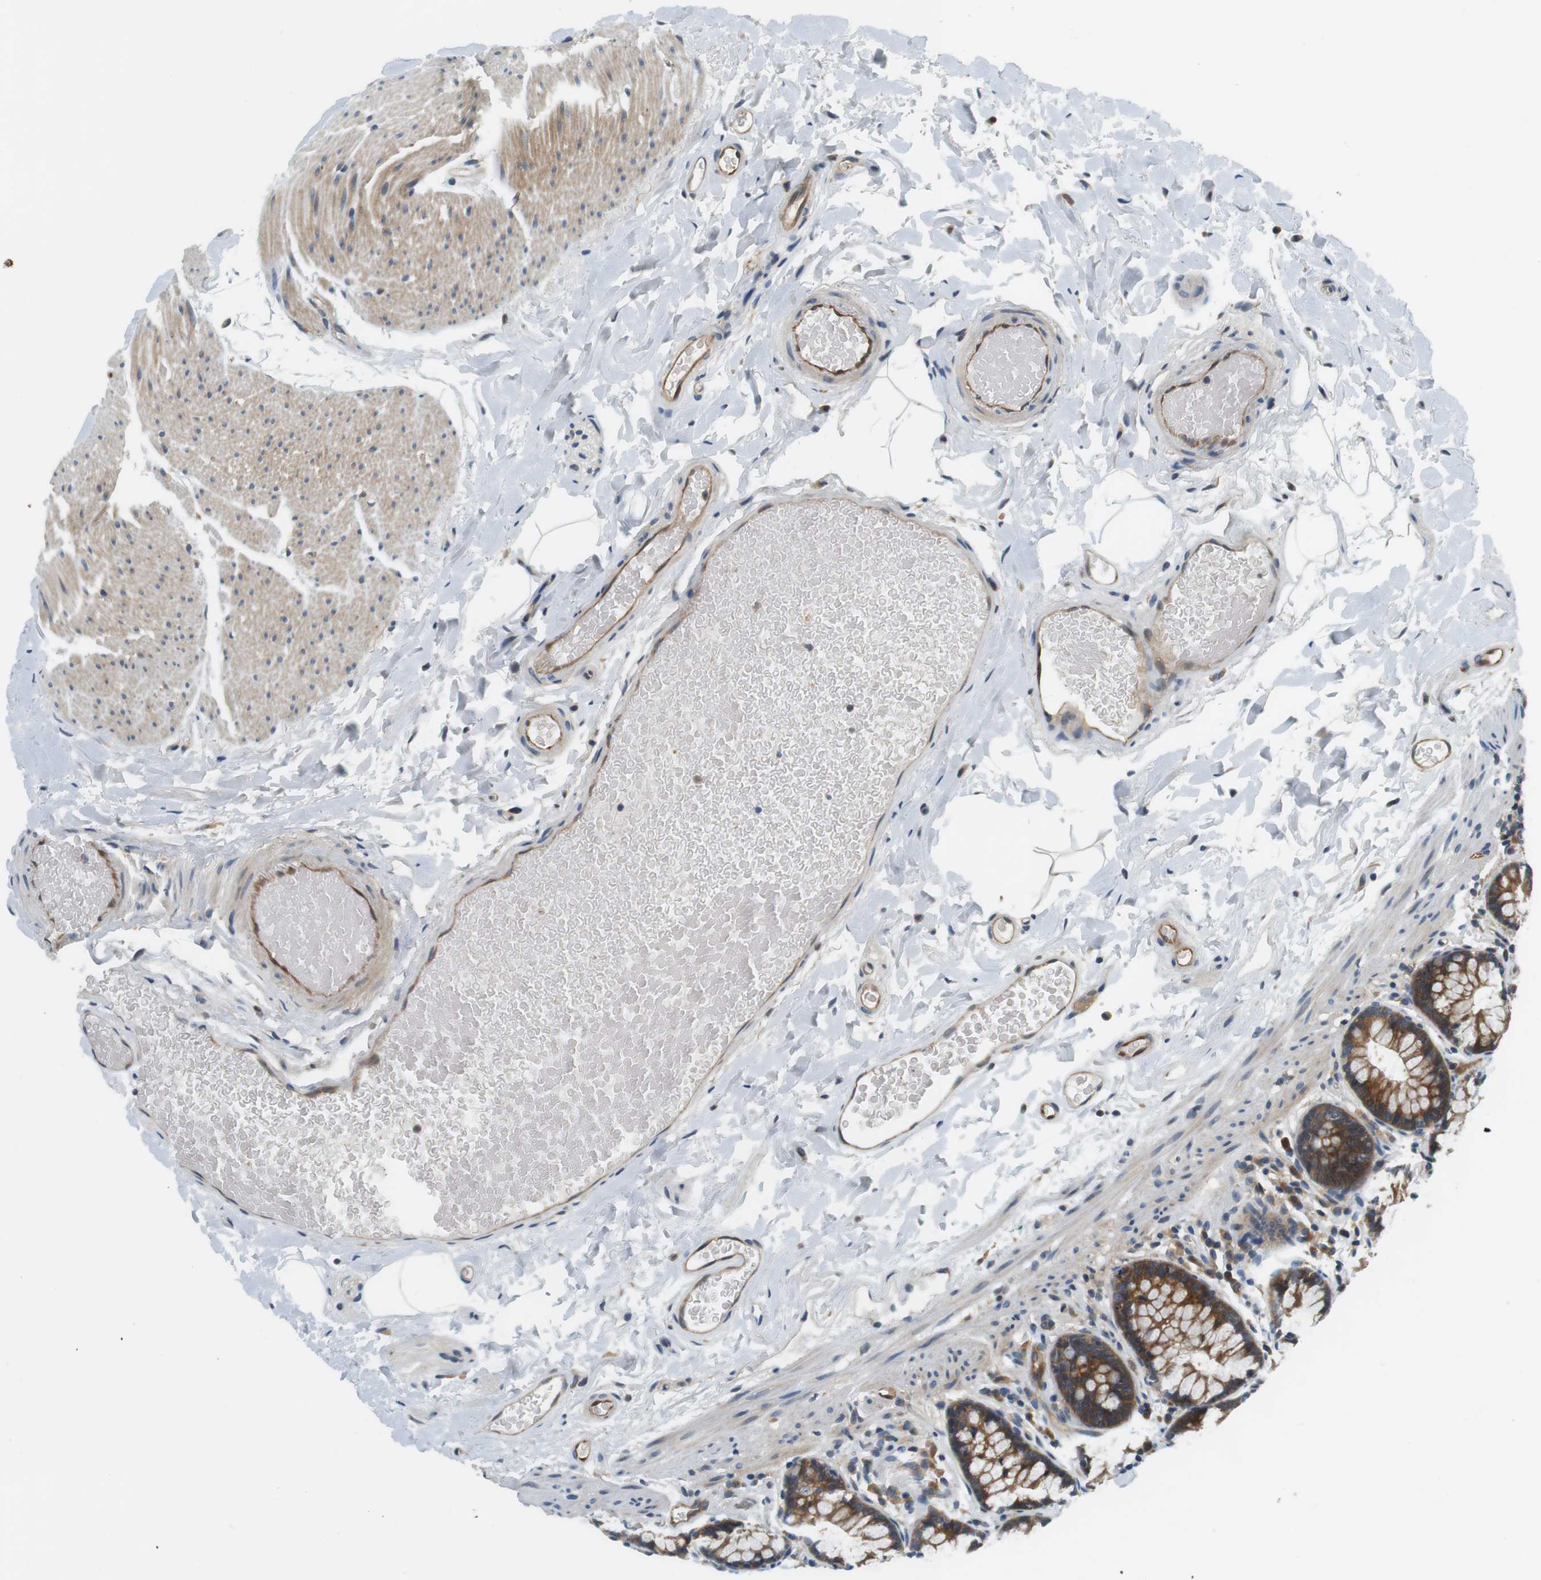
{"staining": {"intensity": "moderate", "quantity": ">75%", "location": "cytoplasmic/membranous"}, "tissue": "colon", "cell_type": "Endothelial cells", "image_type": "normal", "snomed": [{"axis": "morphology", "description": "Normal tissue, NOS"}, {"axis": "topography", "description": "Colon"}], "caption": "Protein expression analysis of unremarkable human colon reveals moderate cytoplasmic/membranous staining in about >75% of endothelial cells. The staining was performed using DAB (3,3'-diaminobenzidine) to visualize the protein expression in brown, while the nuclei were stained in blue with hematoxylin (Magnification: 20x).", "gene": "SH3GLB1", "patient": {"sex": "female", "age": 80}}